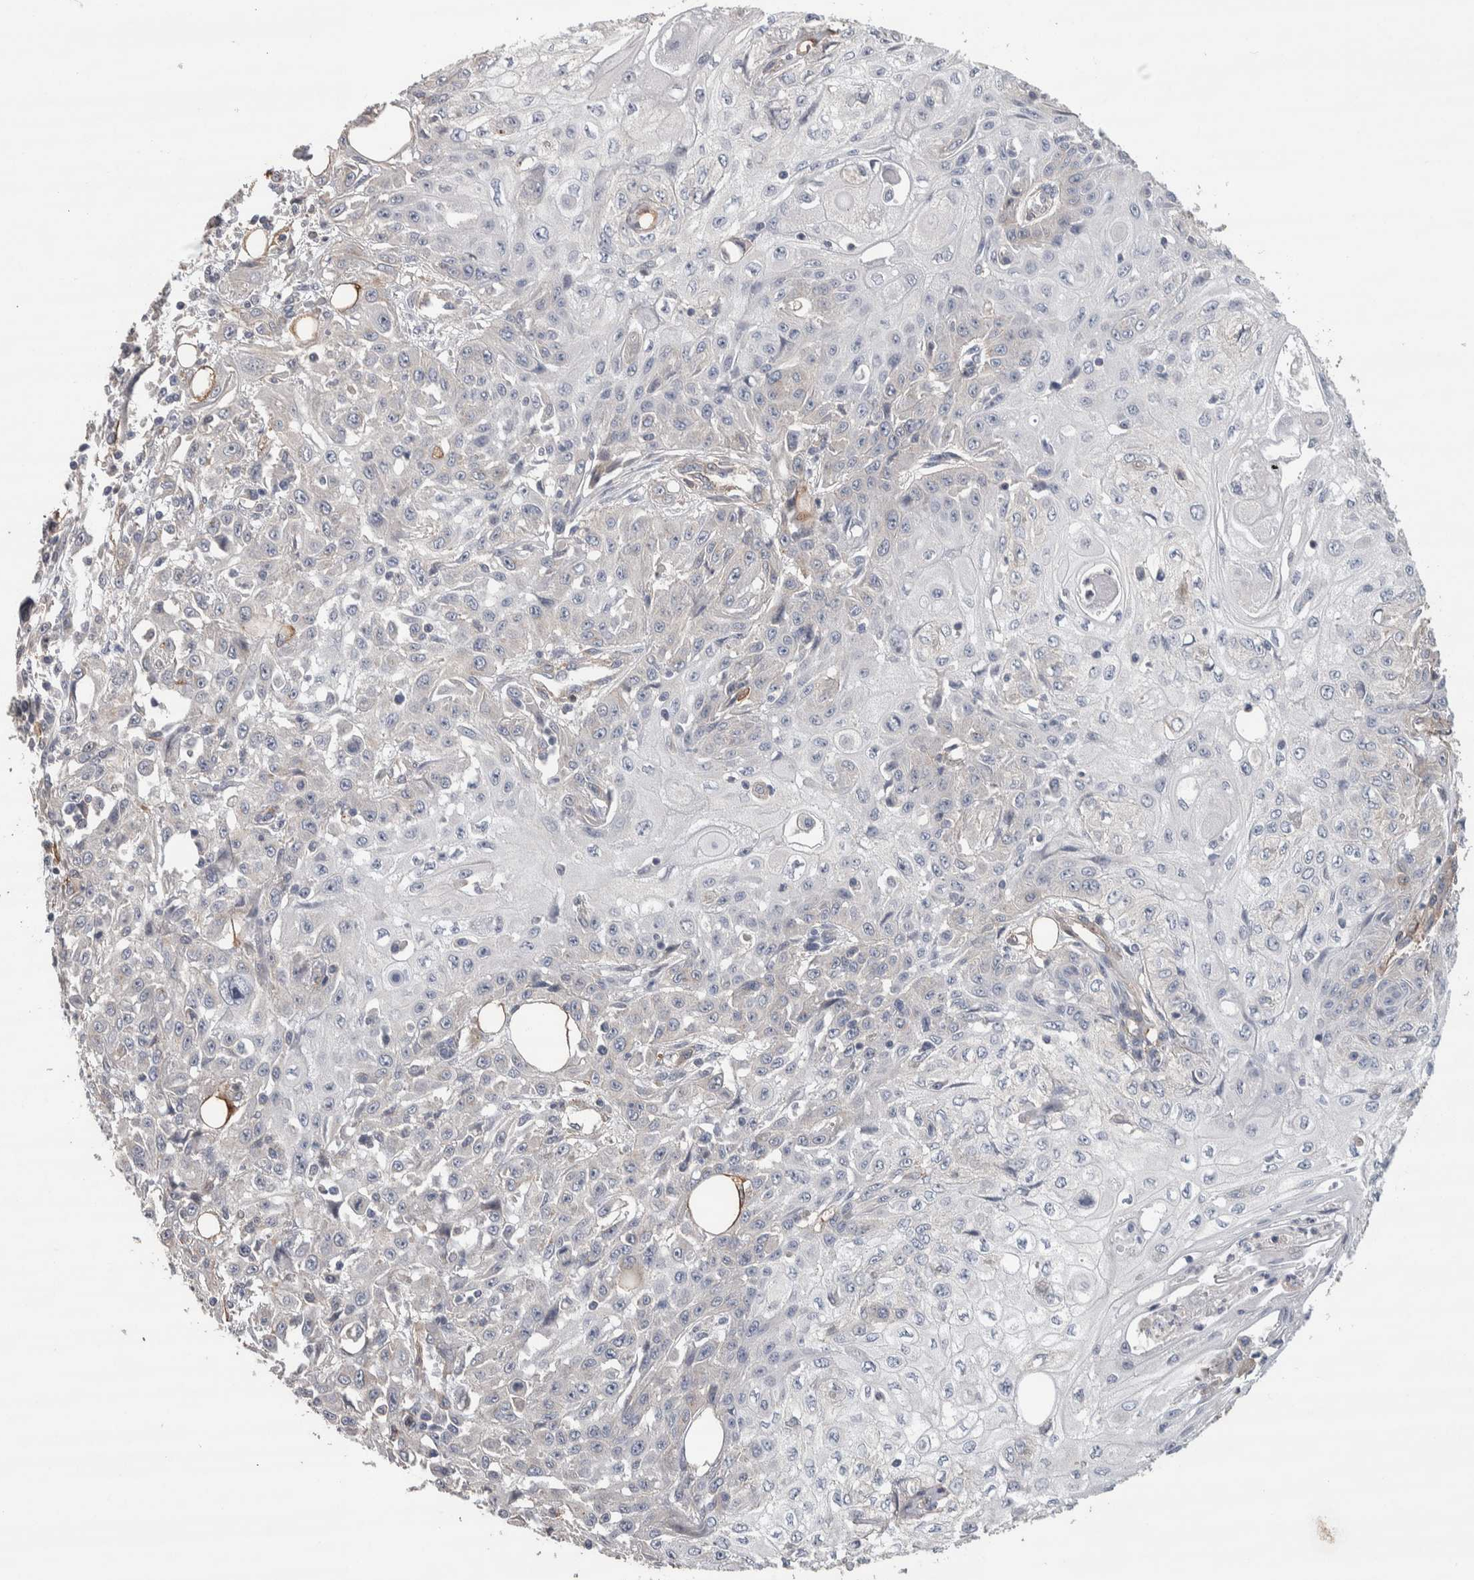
{"staining": {"intensity": "negative", "quantity": "none", "location": "none"}, "tissue": "skin cancer", "cell_type": "Tumor cells", "image_type": "cancer", "snomed": [{"axis": "morphology", "description": "Squamous cell carcinoma, NOS"}, {"axis": "morphology", "description": "Squamous cell carcinoma, metastatic, NOS"}, {"axis": "topography", "description": "Skin"}, {"axis": "topography", "description": "Lymph node"}], "caption": "DAB immunohistochemical staining of human skin cancer exhibits no significant staining in tumor cells. The staining is performed using DAB brown chromogen with nuclei counter-stained in using hematoxylin.", "gene": "GCNA", "patient": {"sex": "male", "age": 75}}